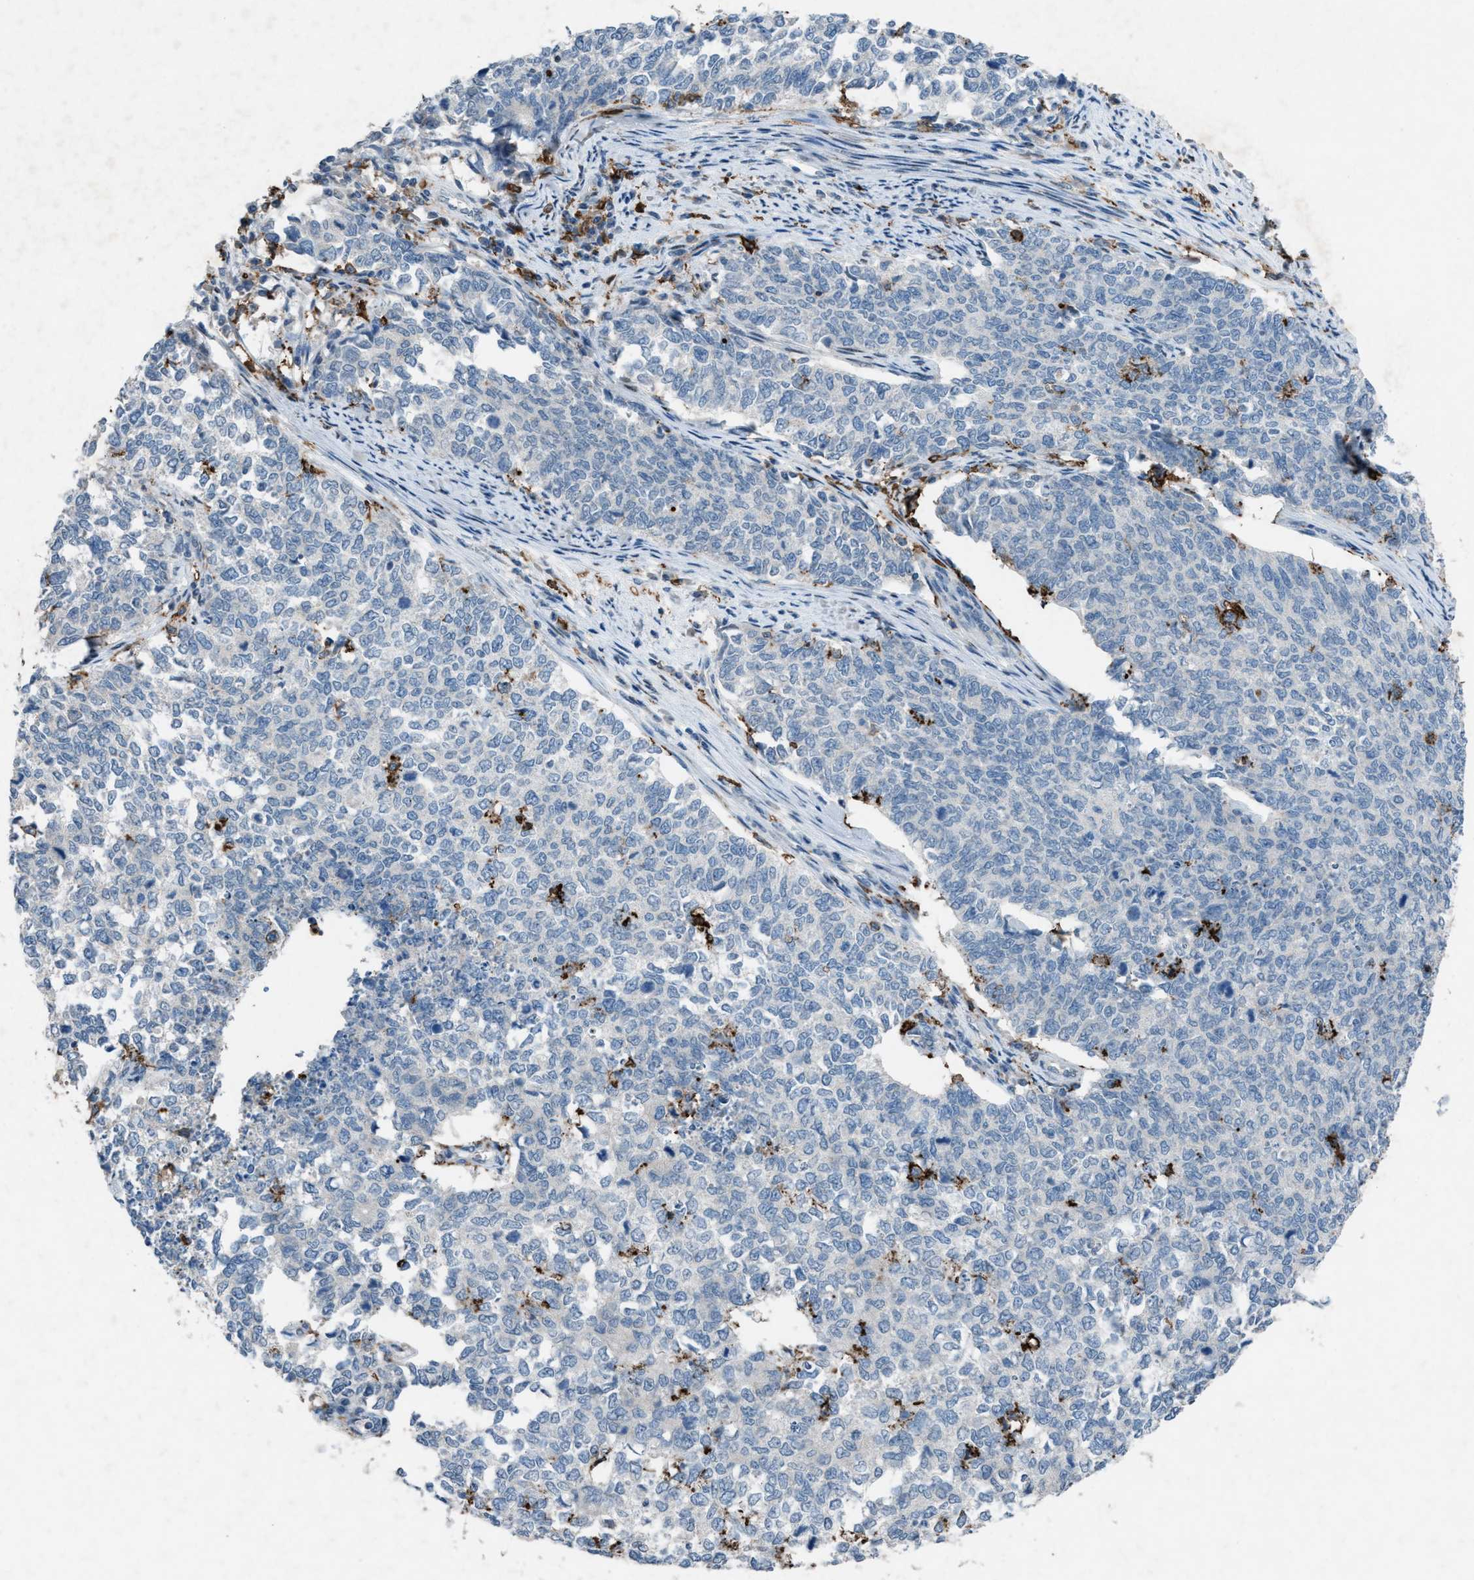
{"staining": {"intensity": "negative", "quantity": "none", "location": "none"}, "tissue": "cervical cancer", "cell_type": "Tumor cells", "image_type": "cancer", "snomed": [{"axis": "morphology", "description": "Squamous cell carcinoma, NOS"}, {"axis": "topography", "description": "Cervix"}], "caption": "Photomicrograph shows no protein expression in tumor cells of cervical cancer (squamous cell carcinoma) tissue.", "gene": "FCER1G", "patient": {"sex": "female", "age": 63}}